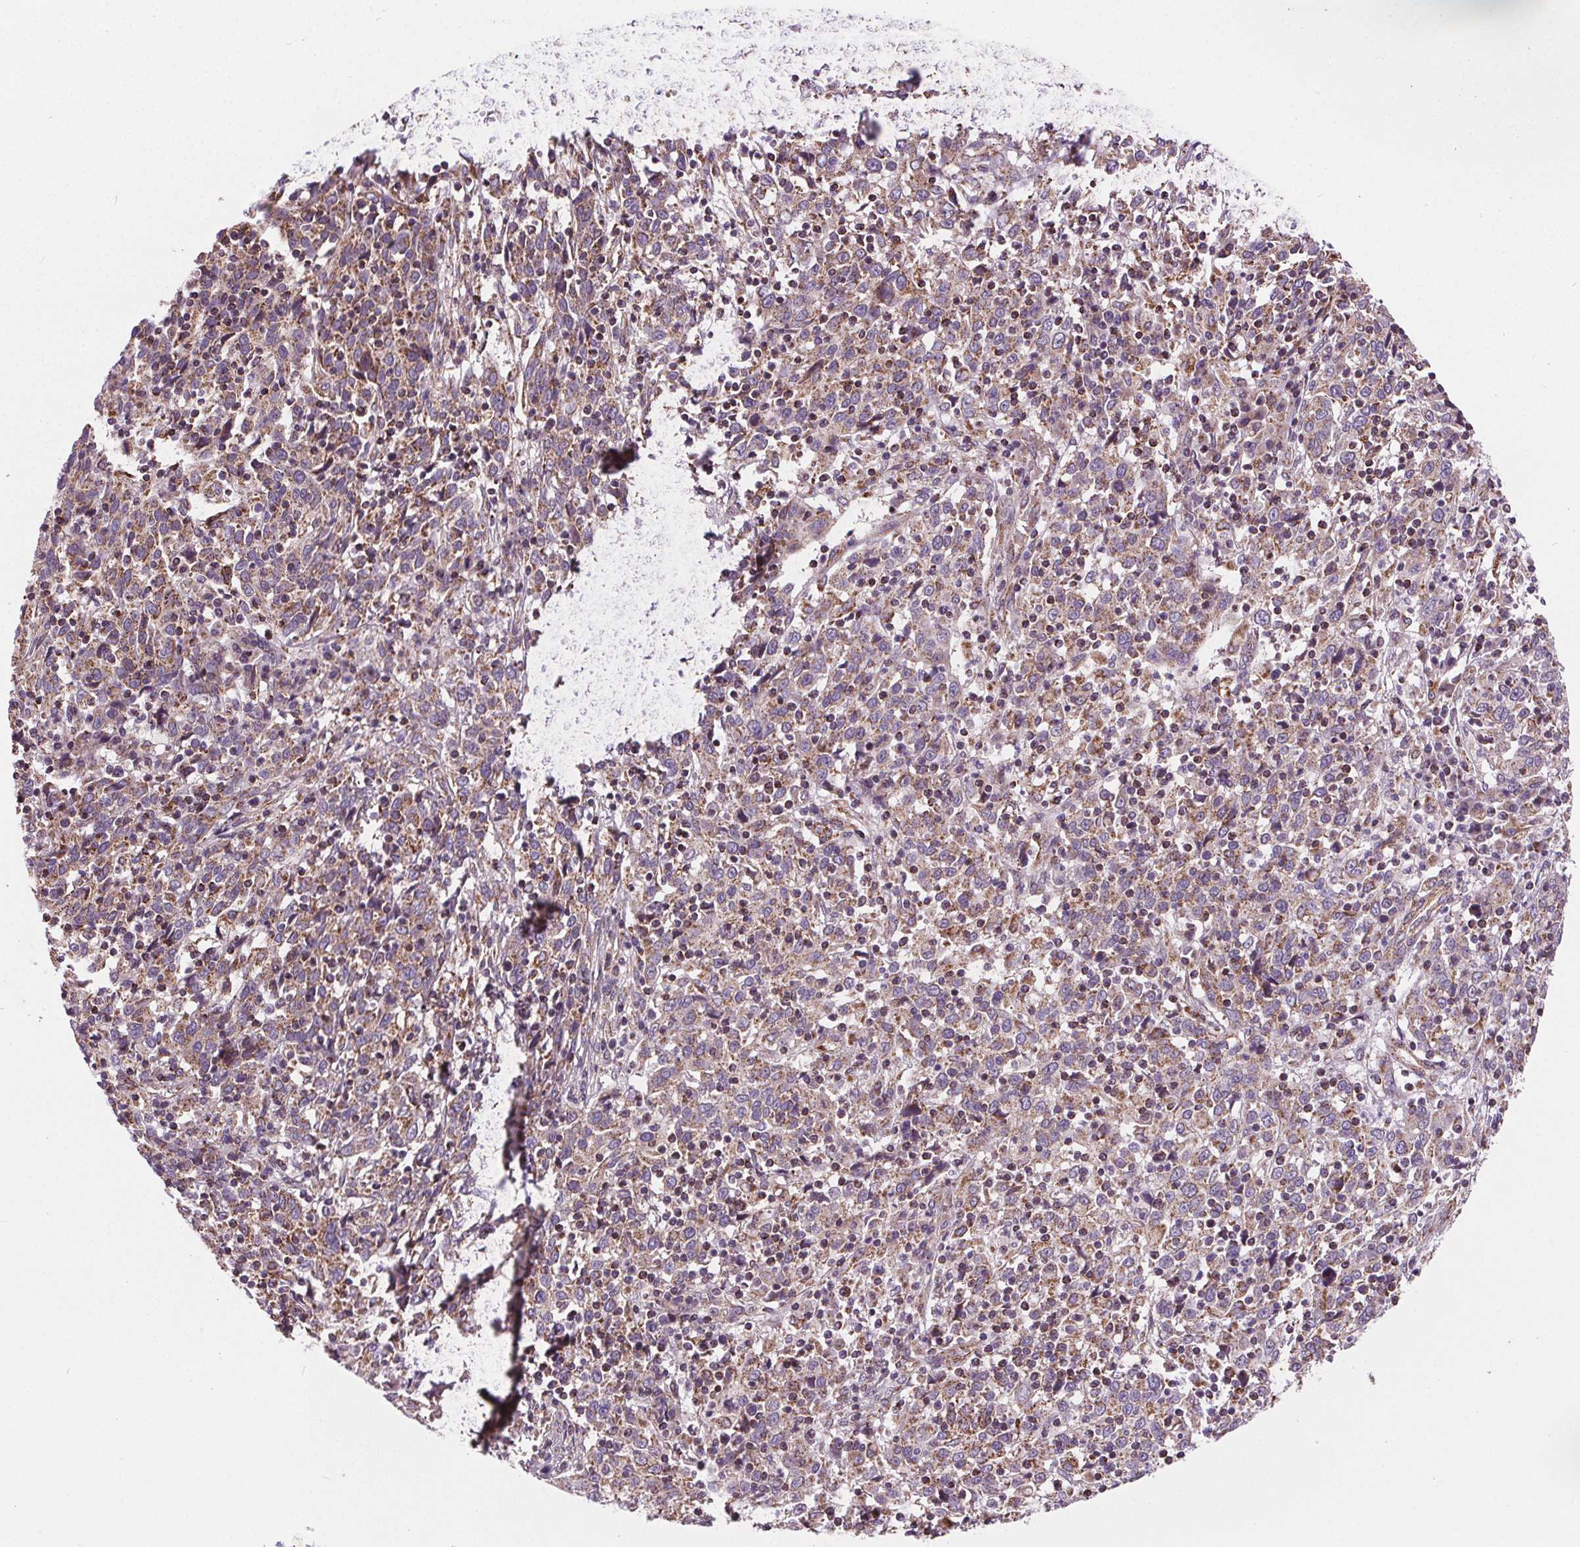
{"staining": {"intensity": "moderate", "quantity": "<25%", "location": "cytoplasmic/membranous"}, "tissue": "cervical cancer", "cell_type": "Tumor cells", "image_type": "cancer", "snomed": [{"axis": "morphology", "description": "Squamous cell carcinoma, NOS"}, {"axis": "topography", "description": "Cervix"}], "caption": "IHC of human cervical cancer displays low levels of moderate cytoplasmic/membranous staining in about <25% of tumor cells.", "gene": "GOLT1B", "patient": {"sex": "female", "age": 46}}